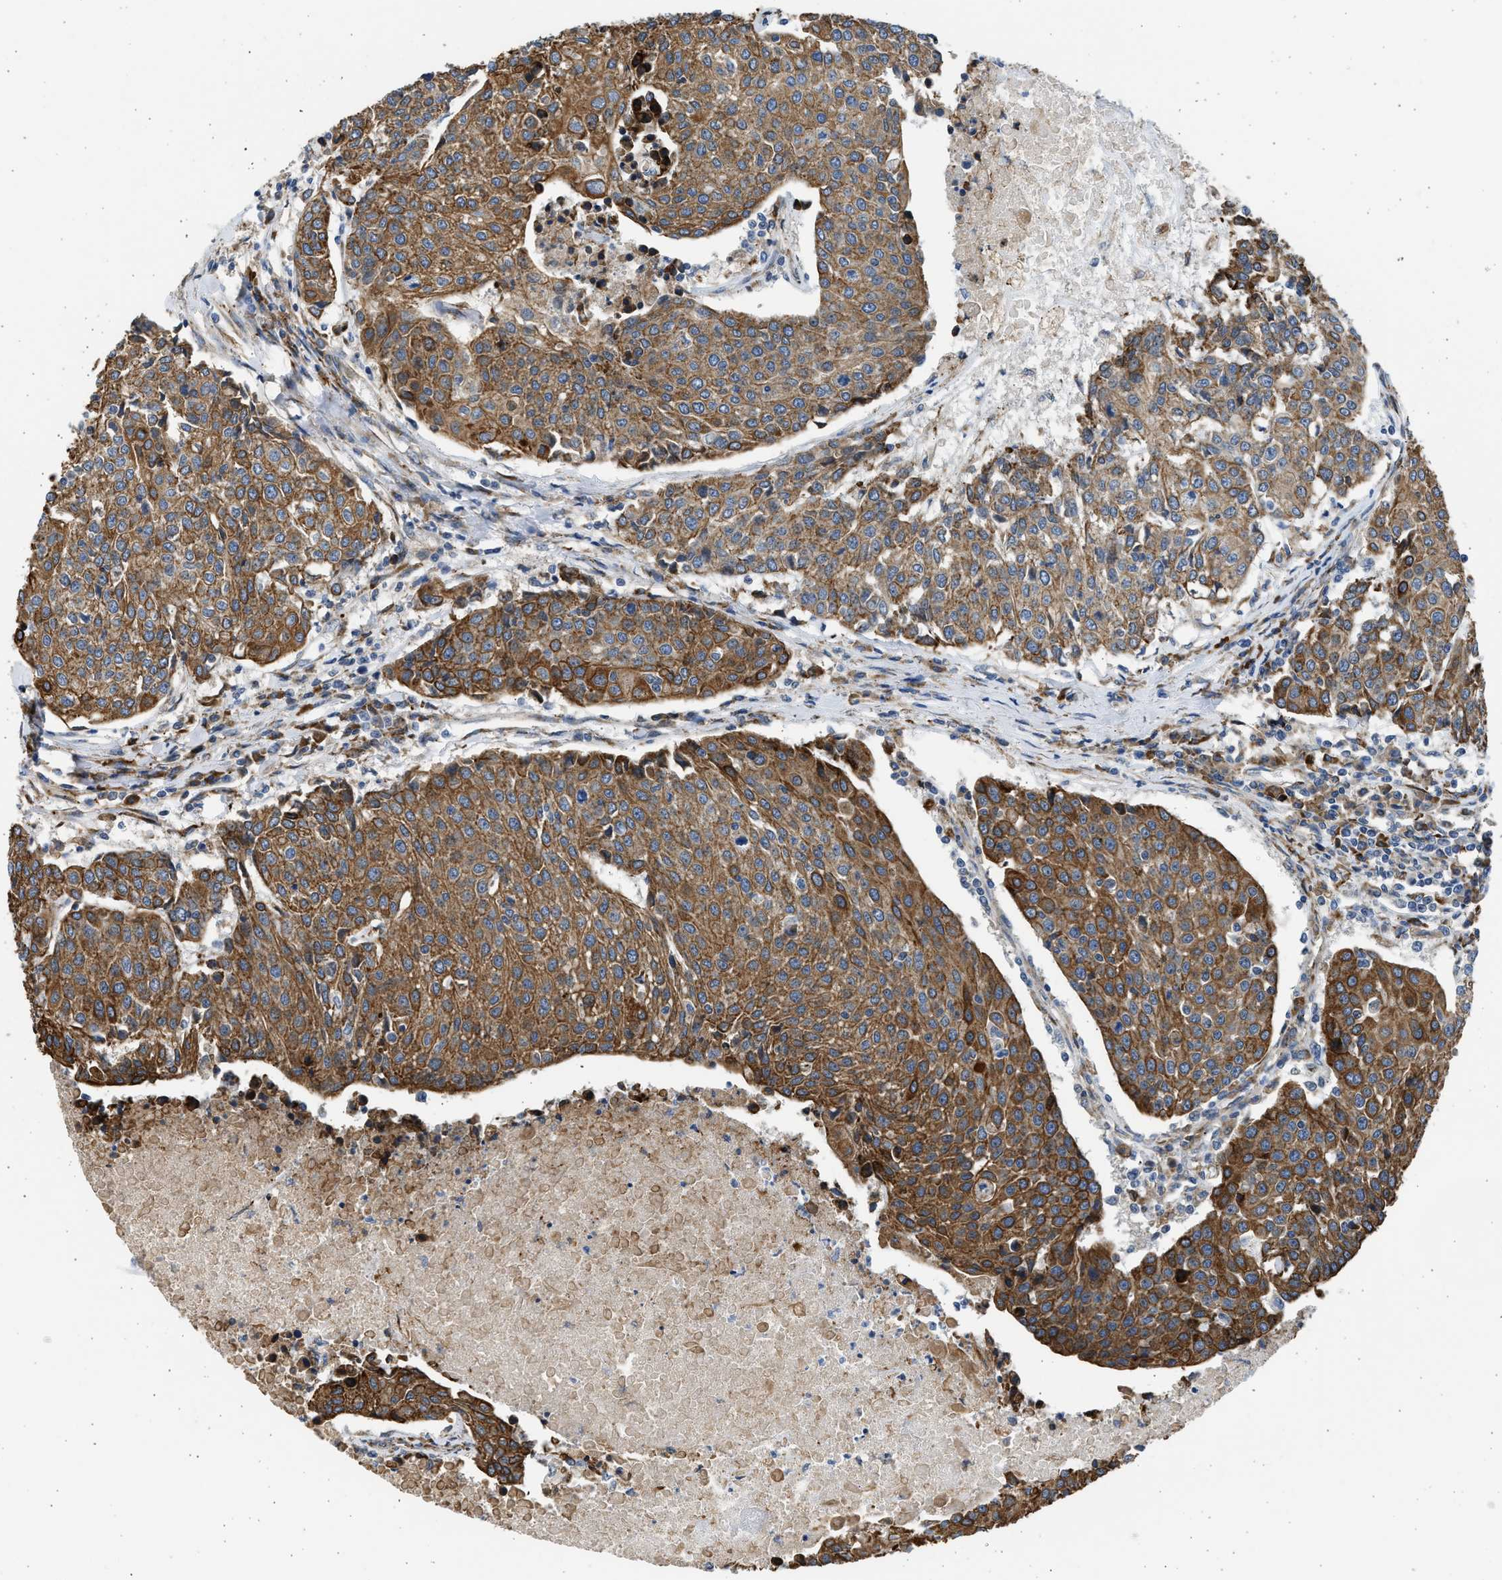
{"staining": {"intensity": "strong", "quantity": ">75%", "location": "cytoplasmic/membranous"}, "tissue": "urothelial cancer", "cell_type": "Tumor cells", "image_type": "cancer", "snomed": [{"axis": "morphology", "description": "Urothelial carcinoma, High grade"}, {"axis": "topography", "description": "Urinary bladder"}], "caption": "Strong cytoplasmic/membranous staining is seen in approximately >75% of tumor cells in urothelial cancer.", "gene": "PLD2", "patient": {"sex": "female", "age": 85}}